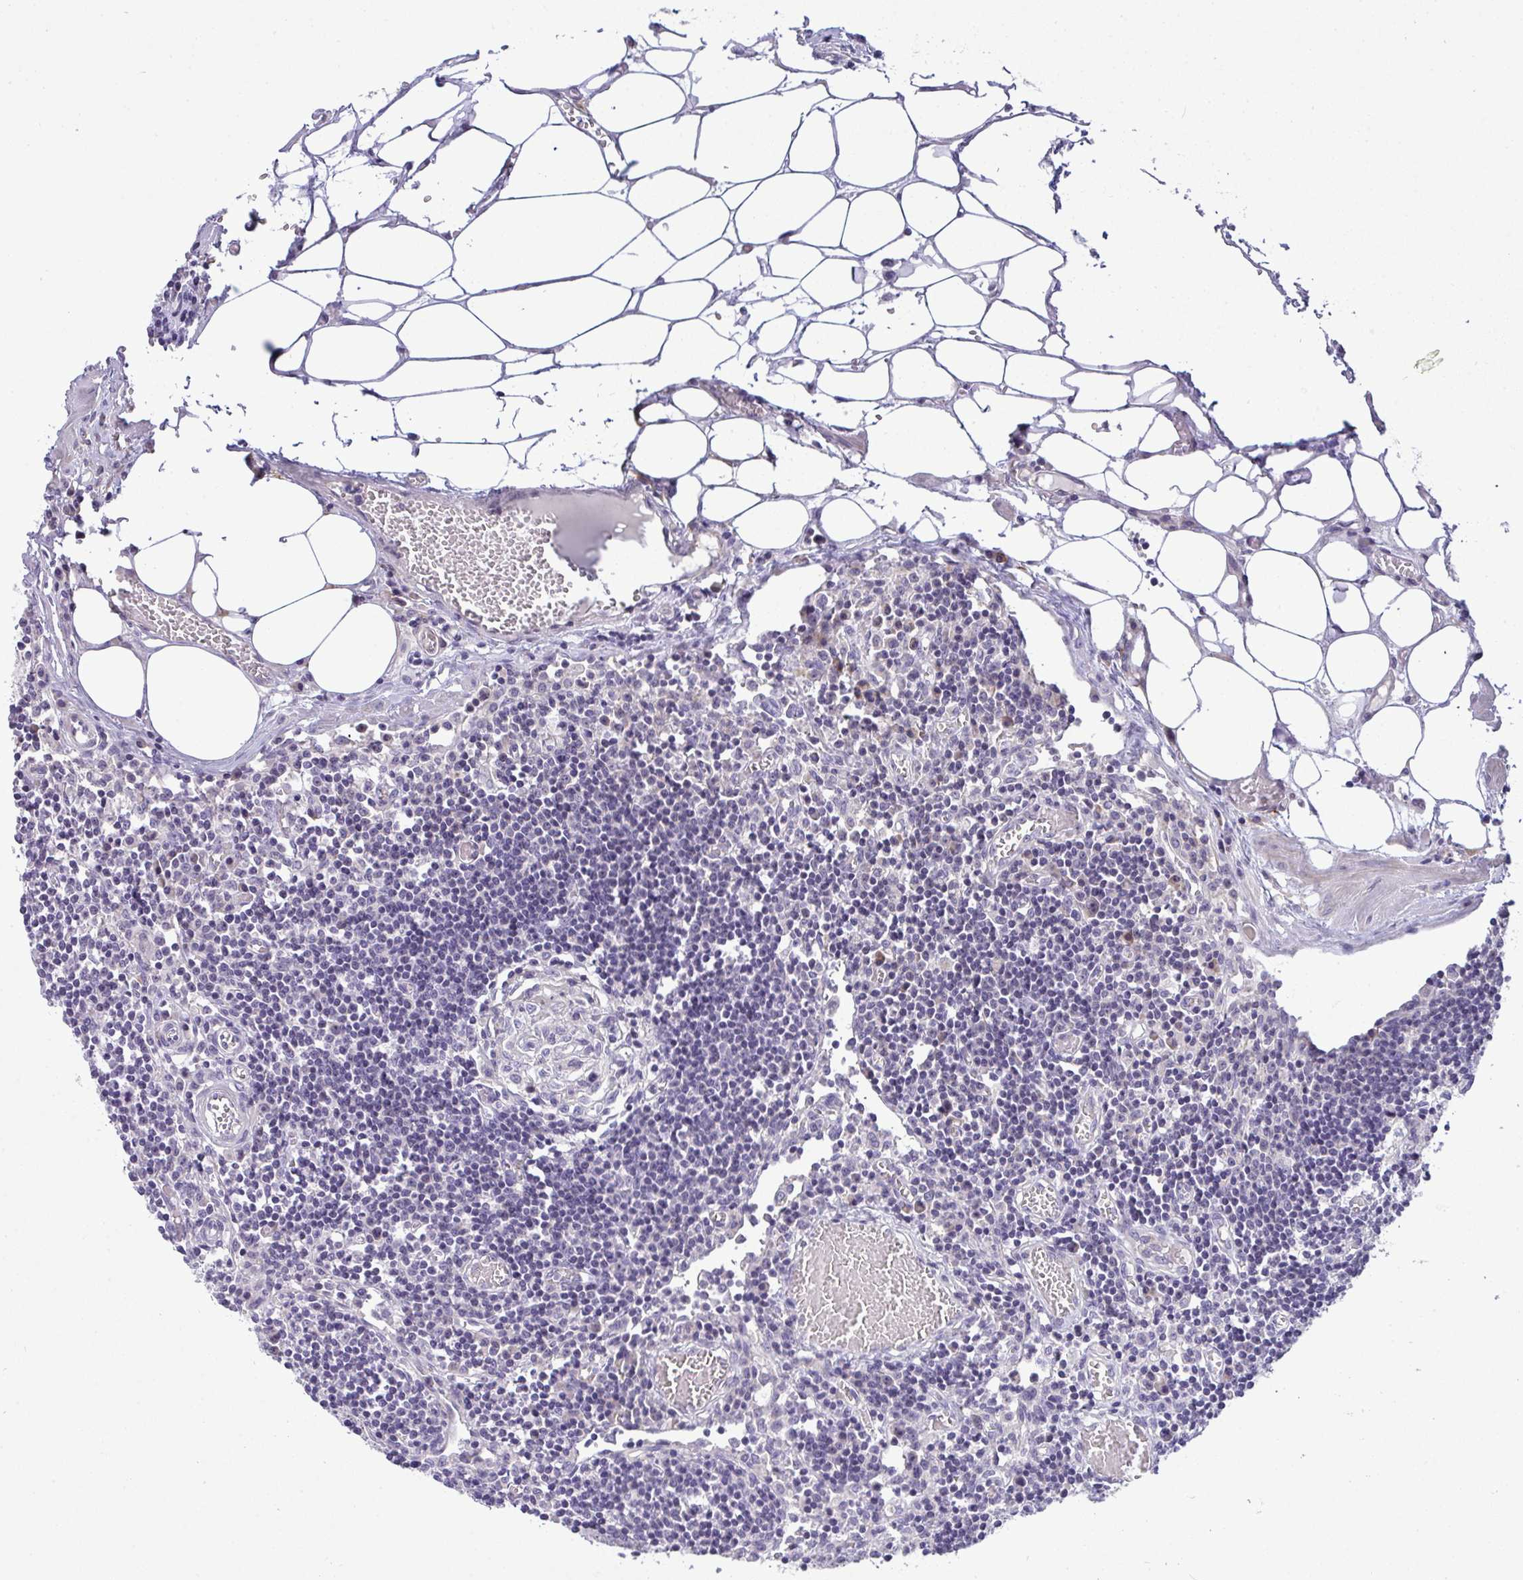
{"staining": {"intensity": "negative", "quantity": "none", "location": "none"}, "tissue": "lymph node", "cell_type": "Germinal center cells", "image_type": "normal", "snomed": [{"axis": "morphology", "description": "Normal tissue, NOS"}, {"axis": "topography", "description": "Lymph node"}], "caption": "Immunohistochemistry (IHC) micrograph of unremarkable lymph node stained for a protein (brown), which exhibits no staining in germinal center cells. Brightfield microscopy of immunohistochemistry (IHC) stained with DAB (3,3'-diaminobenzidine) (brown) and hematoxylin (blue), captured at high magnification.", "gene": "NT5C1A", "patient": {"sex": "male", "age": 66}}